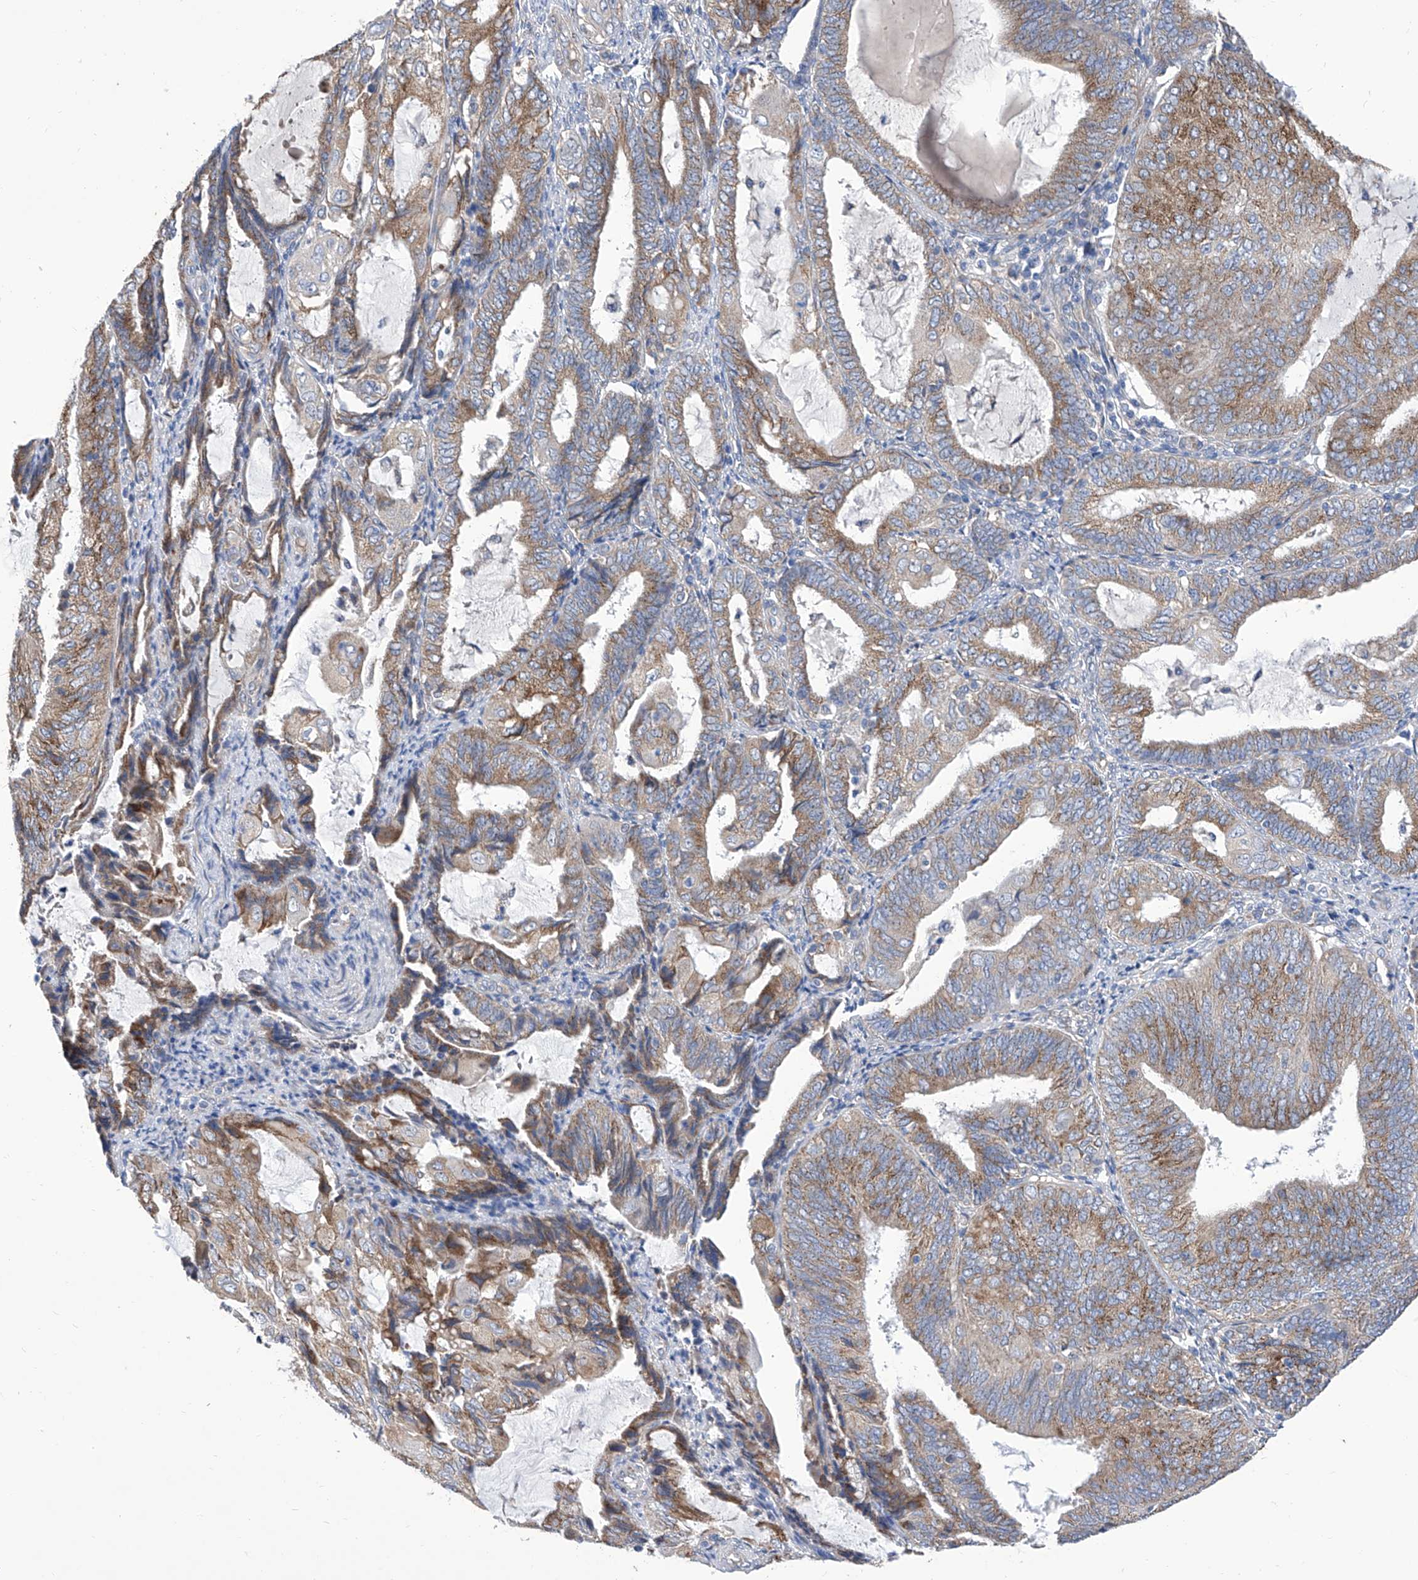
{"staining": {"intensity": "moderate", "quantity": ">75%", "location": "cytoplasmic/membranous"}, "tissue": "endometrial cancer", "cell_type": "Tumor cells", "image_type": "cancer", "snomed": [{"axis": "morphology", "description": "Adenocarcinoma, NOS"}, {"axis": "topography", "description": "Endometrium"}], "caption": "Moderate cytoplasmic/membranous protein staining is present in approximately >75% of tumor cells in endometrial adenocarcinoma. Using DAB (brown) and hematoxylin (blue) stains, captured at high magnification using brightfield microscopy.", "gene": "TJAP1", "patient": {"sex": "female", "age": 81}}